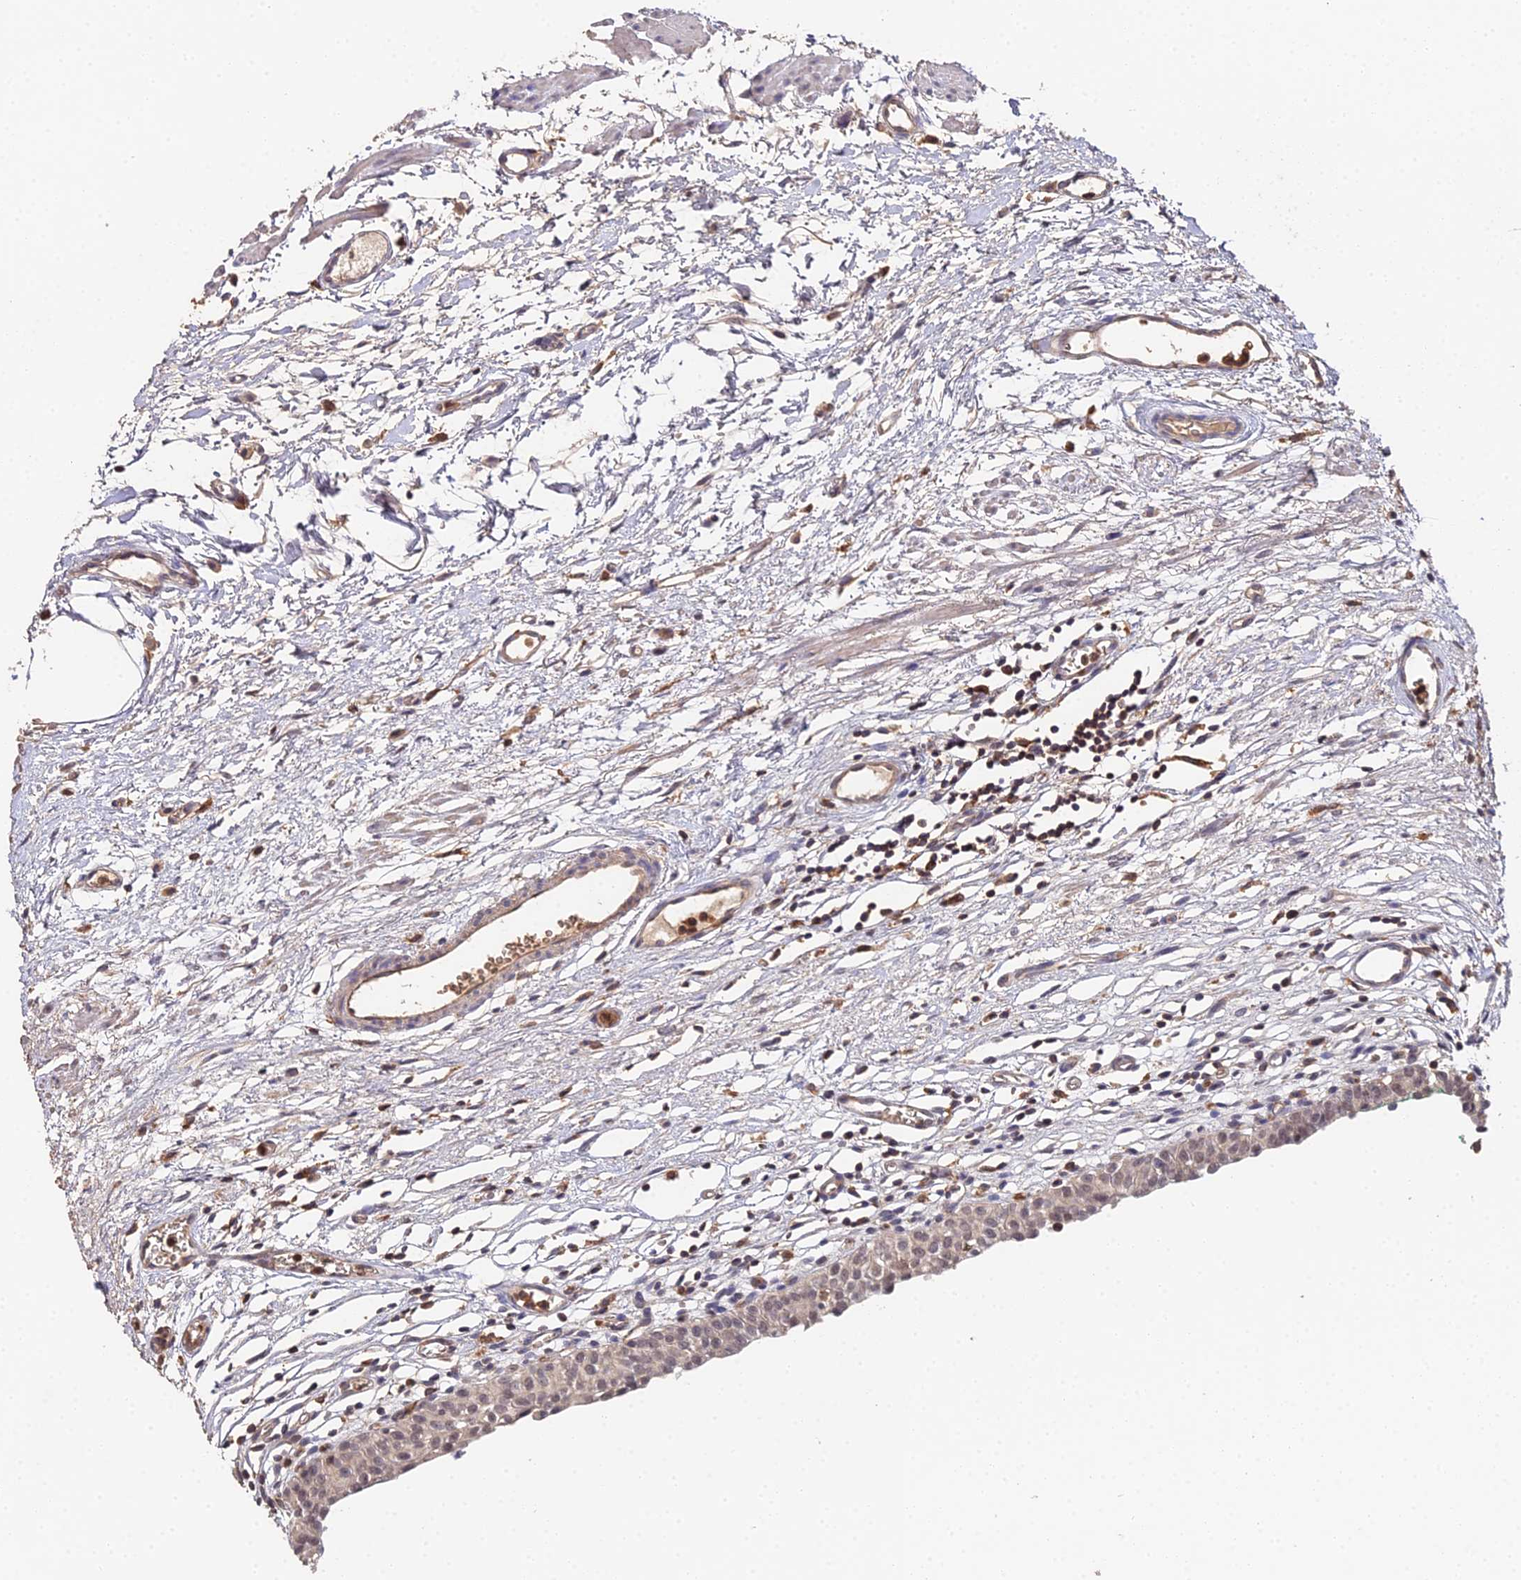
{"staining": {"intensity": "moderate", "quantity": ">75%", "location": "nuclear"}, "tissue": "urinary bladder", "cell_type": "Urothelial cells", "image_type": "normal", "snomed": [{"axis": "morphology", "description": "Normal tissue, NOS"}, {"axis": "morphology", "description": "Urothelial carcinoma, High grade"}, {"axis": "topography", "description": "Urinary bladder"}], "caption": "Urothelial cells show moderate nuclear staining in approximately >75% of cells in unremarkable urinary bladder. Ihc stains the protein of interest in brown and the nuclei are stained blue.", "gene": "TPRX1", "patient": {"sex": "female", "age": 60}}